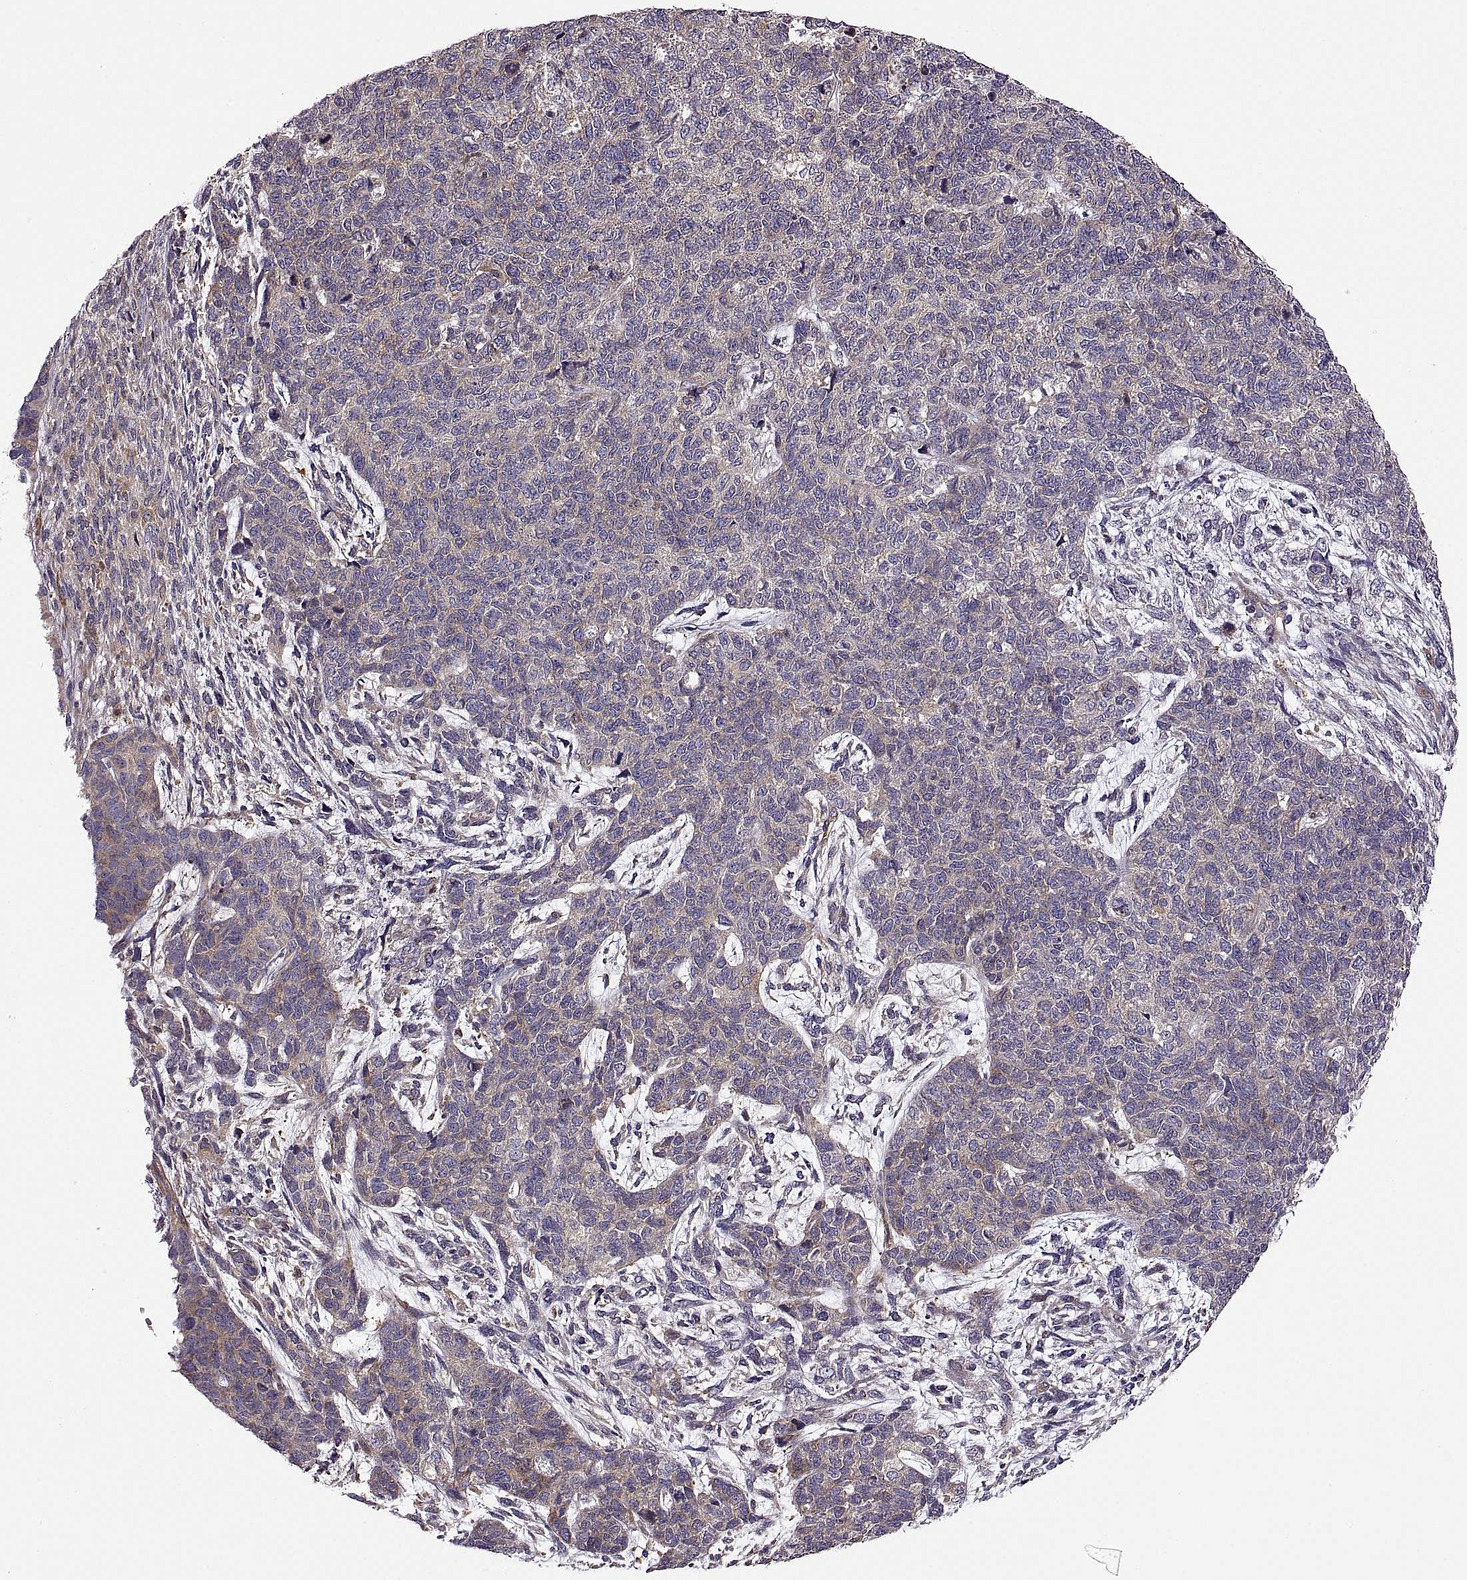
{"staining": {"intensity": "weak", "quantity": ">75%", "location": "cytoplasmic/membranous"}, "tissue": "cervical cancer", "cell_type": "Tumor cells", "image_type": "cancer", "snomed": [{"axis": "morphology", "description": "Squamous cell carcinoma, NOS"}, {"axis": "topography", "description": "Cervix"}], "caption": "Protein expression by immunohistochemistry (IHC) displays weak cytoplasmic/membranous staining in about >75% of tumor cells in cervical cancer (squamous cell carcinoma).", "gene": "SPATA32", "patient": {"sex": "female", "age": 63}}